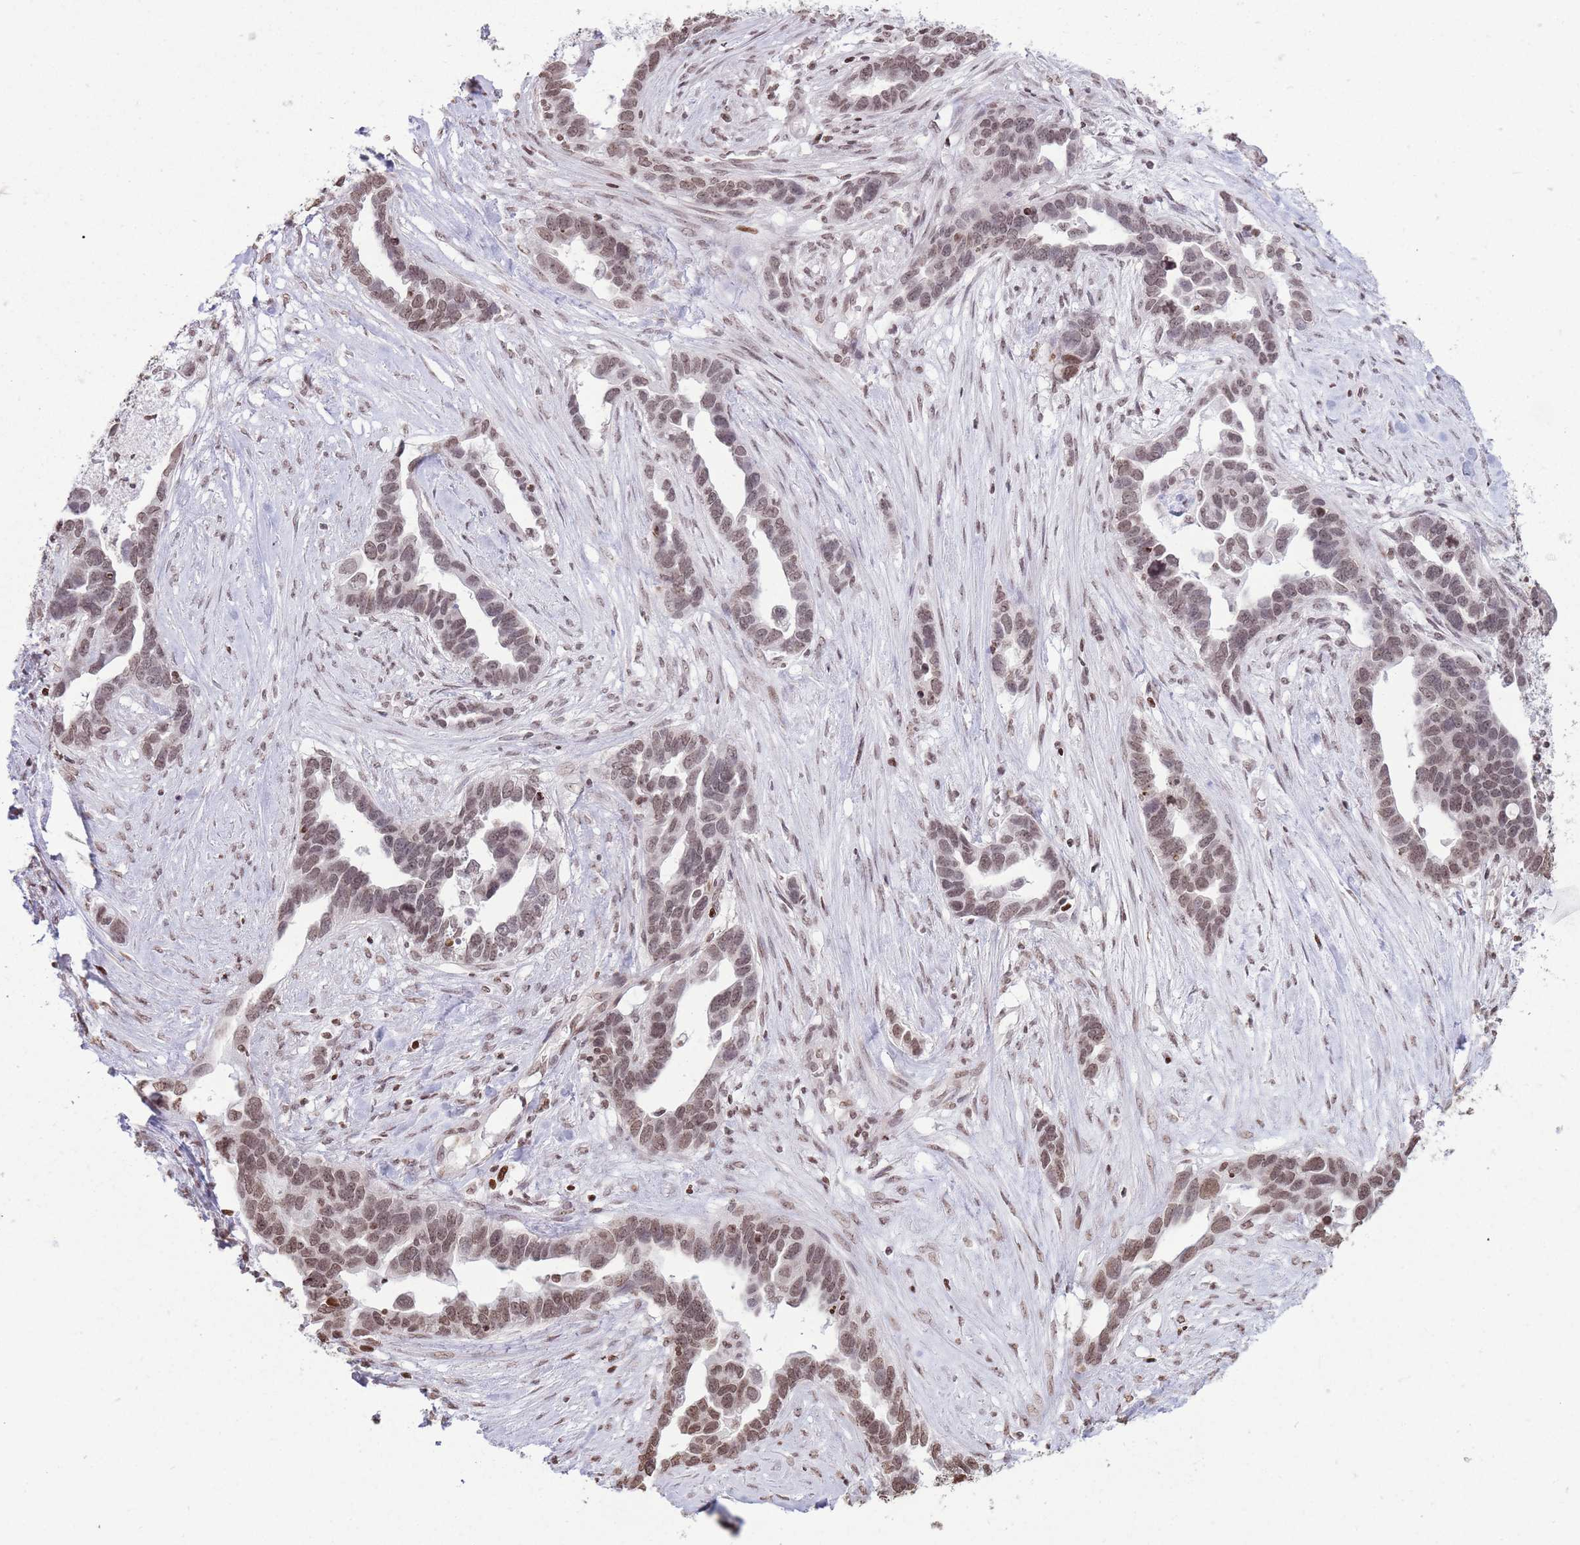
{"staining": {"intensity": "weak", "quantity": ">75%", "location": "nuclear"}, "tissue": "ovarian cancer", "cell_type": "Tumor cells", "image_type": "cancer", "snomed": [{"axis": "morphology", "description": "Cystadenocarcinoma, serous, NOS"}, {"axis": "topography", "description": "Ovary"}], "caption": "Ovarian cancer stained with immunohistochemistry reveals weak nuclear positivity in approximately >75% of tumor cells.", "gene": "SHISAL1", "patient": {"sex": "female", "age": 54}}